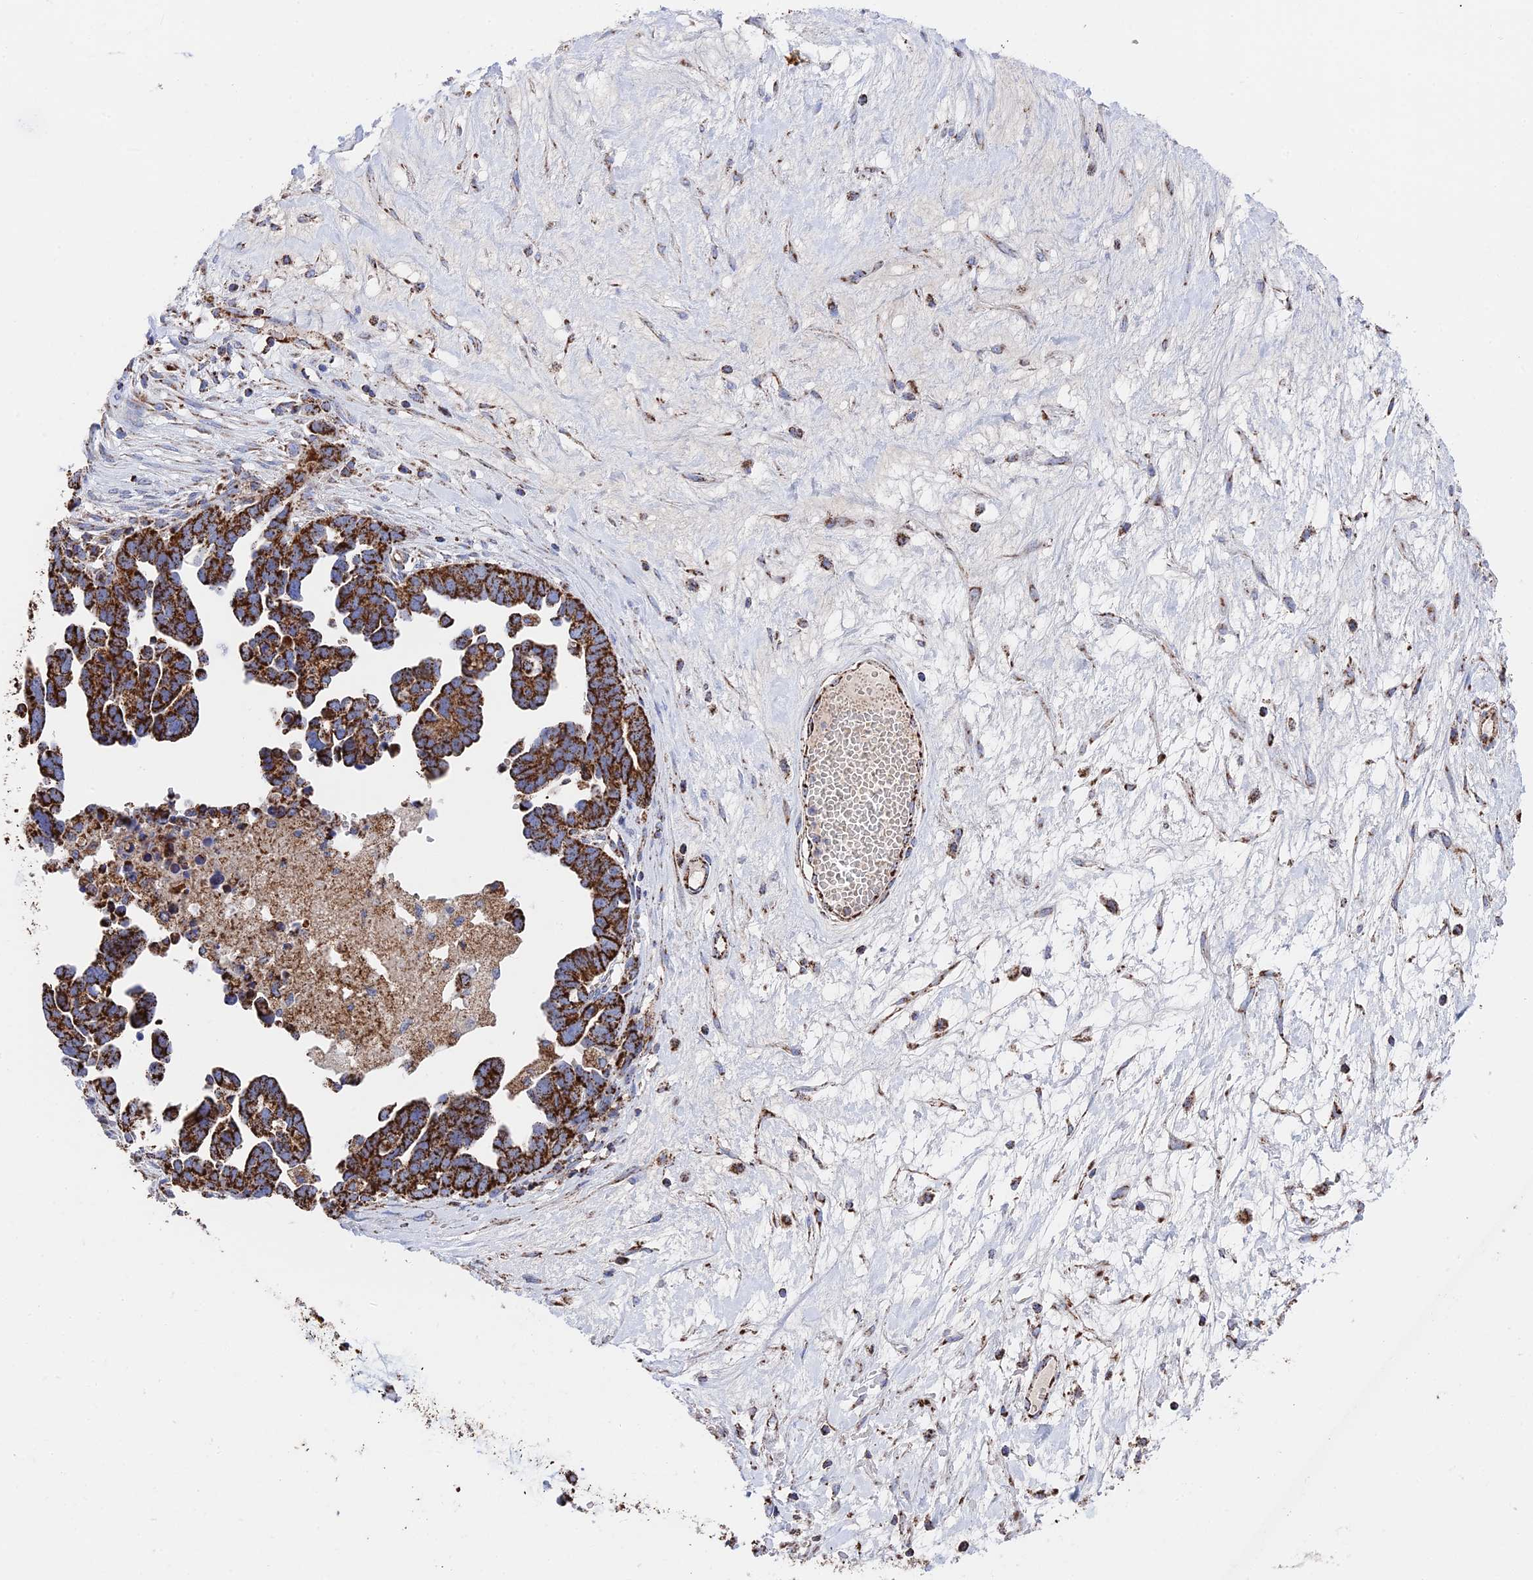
{"staining": {"intensity": "strong", "quantity": ">75%", "location": "cytoplasmic/membranous"}, "tissue": "ovarian cancer", "cell_type": "Tumor cells", "image_type": "cancer", "snomed": [{"axis": "morphology", "description": "Cystadenocarcinoma, serous, NOS"}, {"axis": "topography", "description": "Ovary"}], "caption": "Strong cytoplasmic/membranous protein staining is present in approximately >75% of tumor cells in ovarian cancer (serous cystadenocarcinoma).", "gene": "HAUS8", "patient": {"sex": "female", "age": 54}}